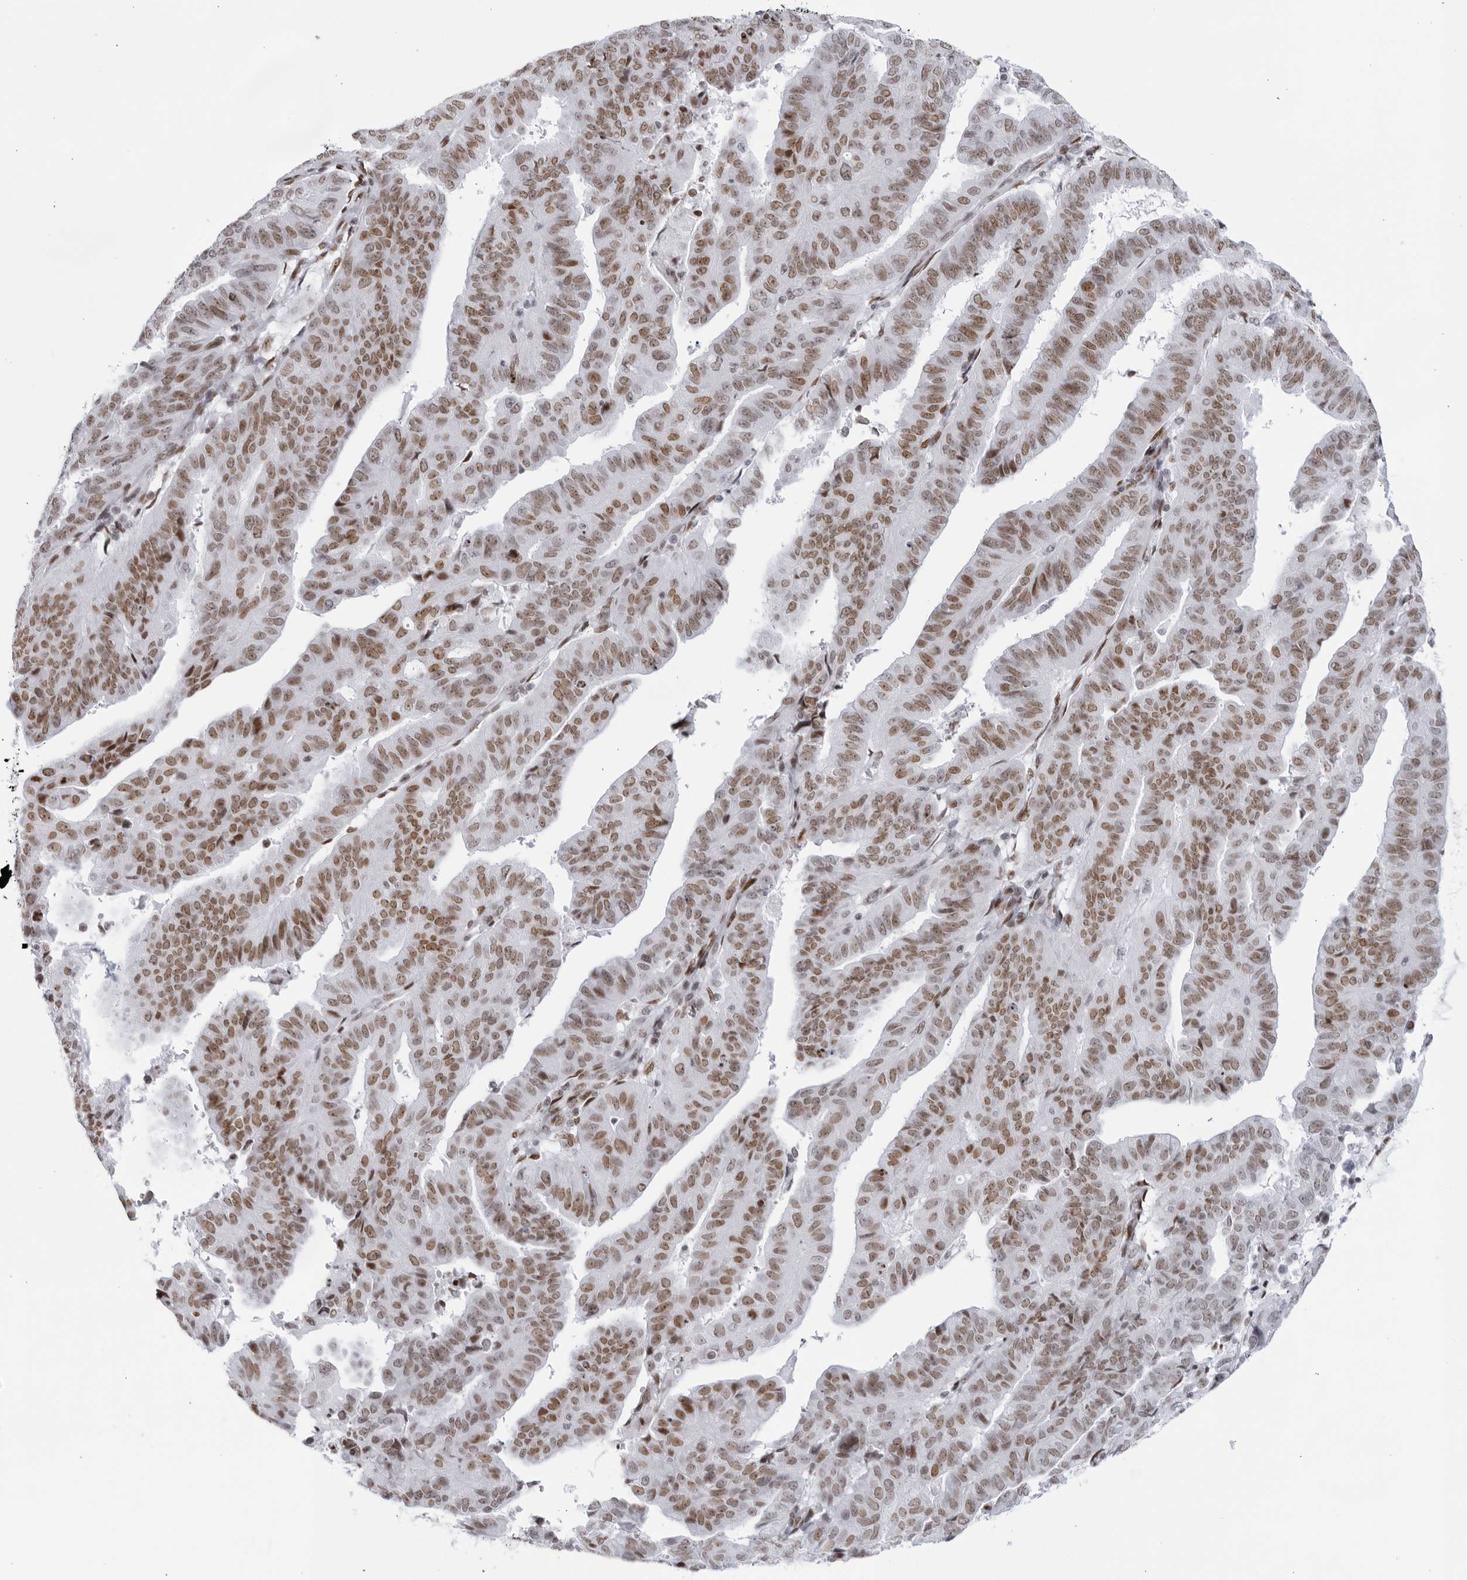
{"staining": {"intensity": "moderate", "quantity": "25%-75%", "location": "nuclear"}, "tissue": "endometrial cancer", "cell_type": "Tumor cells", "image_type": "cancer", "snomed": [{"axis": "morphology", "description": "Adenocarcinoma, NOS"}, {"axis": "topography", "description": "Endometrium"}], "caption": "Protein staining of endometrial cancer (adenocarcinoma) tissue exhibits moderate nuclear positivity in approximately 25%-75% of tumor cells. Nuclei are stained in blue.", "gene": "HP1BP3", "patient": {"sex": "female", "age": 51}}